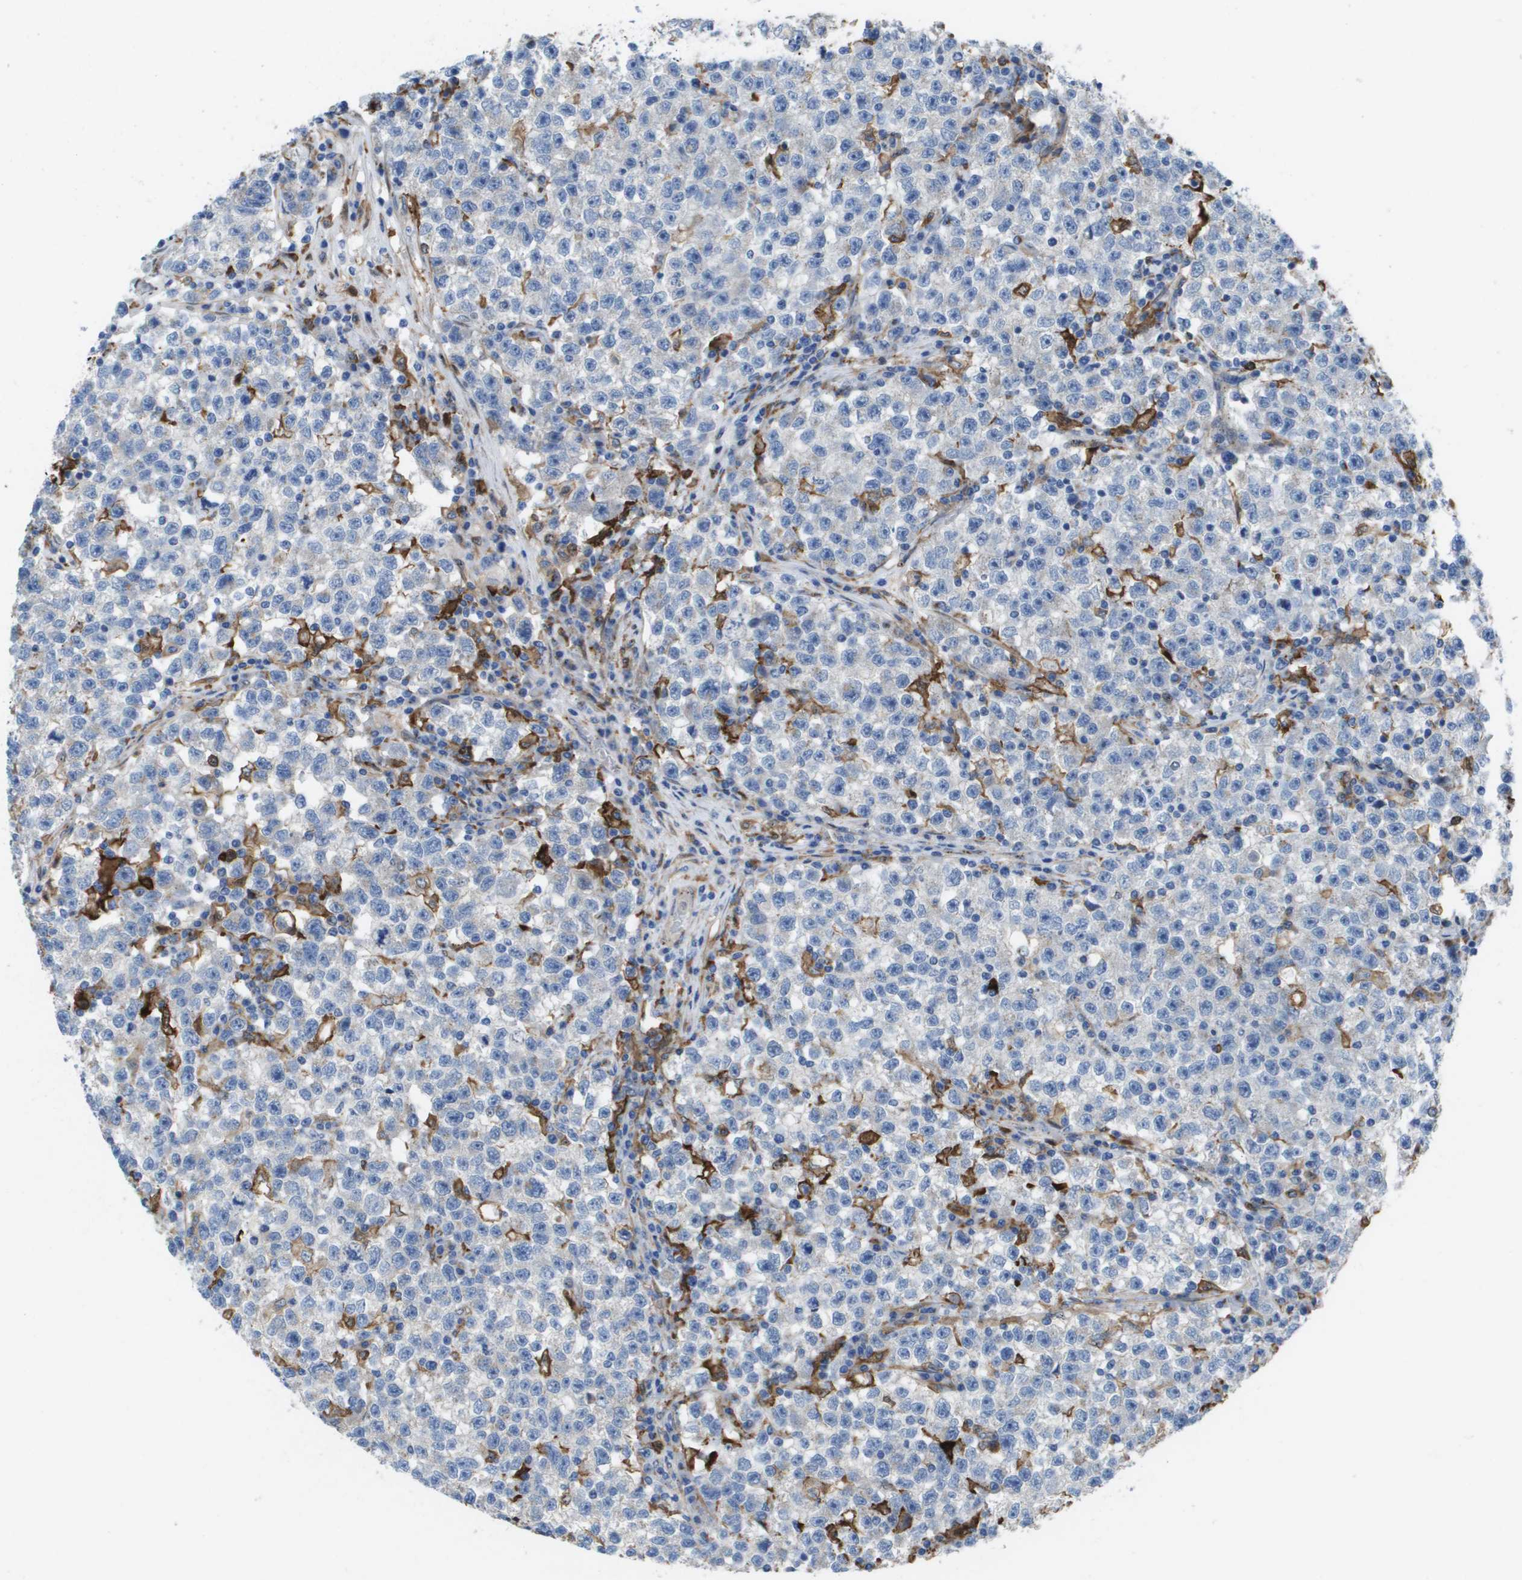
{"staining": {"intensity": "negative", "quantity": "none", "location": "none"}, "tissue": "testis cancer", "cell_type": "Tumor cells", "image_type": "cancer", "snomed": [{"axis": "morphology", "description": "Seminoma, NOS"}, {"axis": "topography", "description": "Testis"}], "caption": "Immunohistochemical staining of testis cancer reveals no significant expression in tumor cells. (Stains: DAB (3,3'-diaminobenzidine) immunohistochemistry (IHC) with hematoxylin counter stain, Microscopy: brightfield microscopy at high magnification).", "gene": "SLC37A2", "patient": {"sex": "male", "age": 22}}